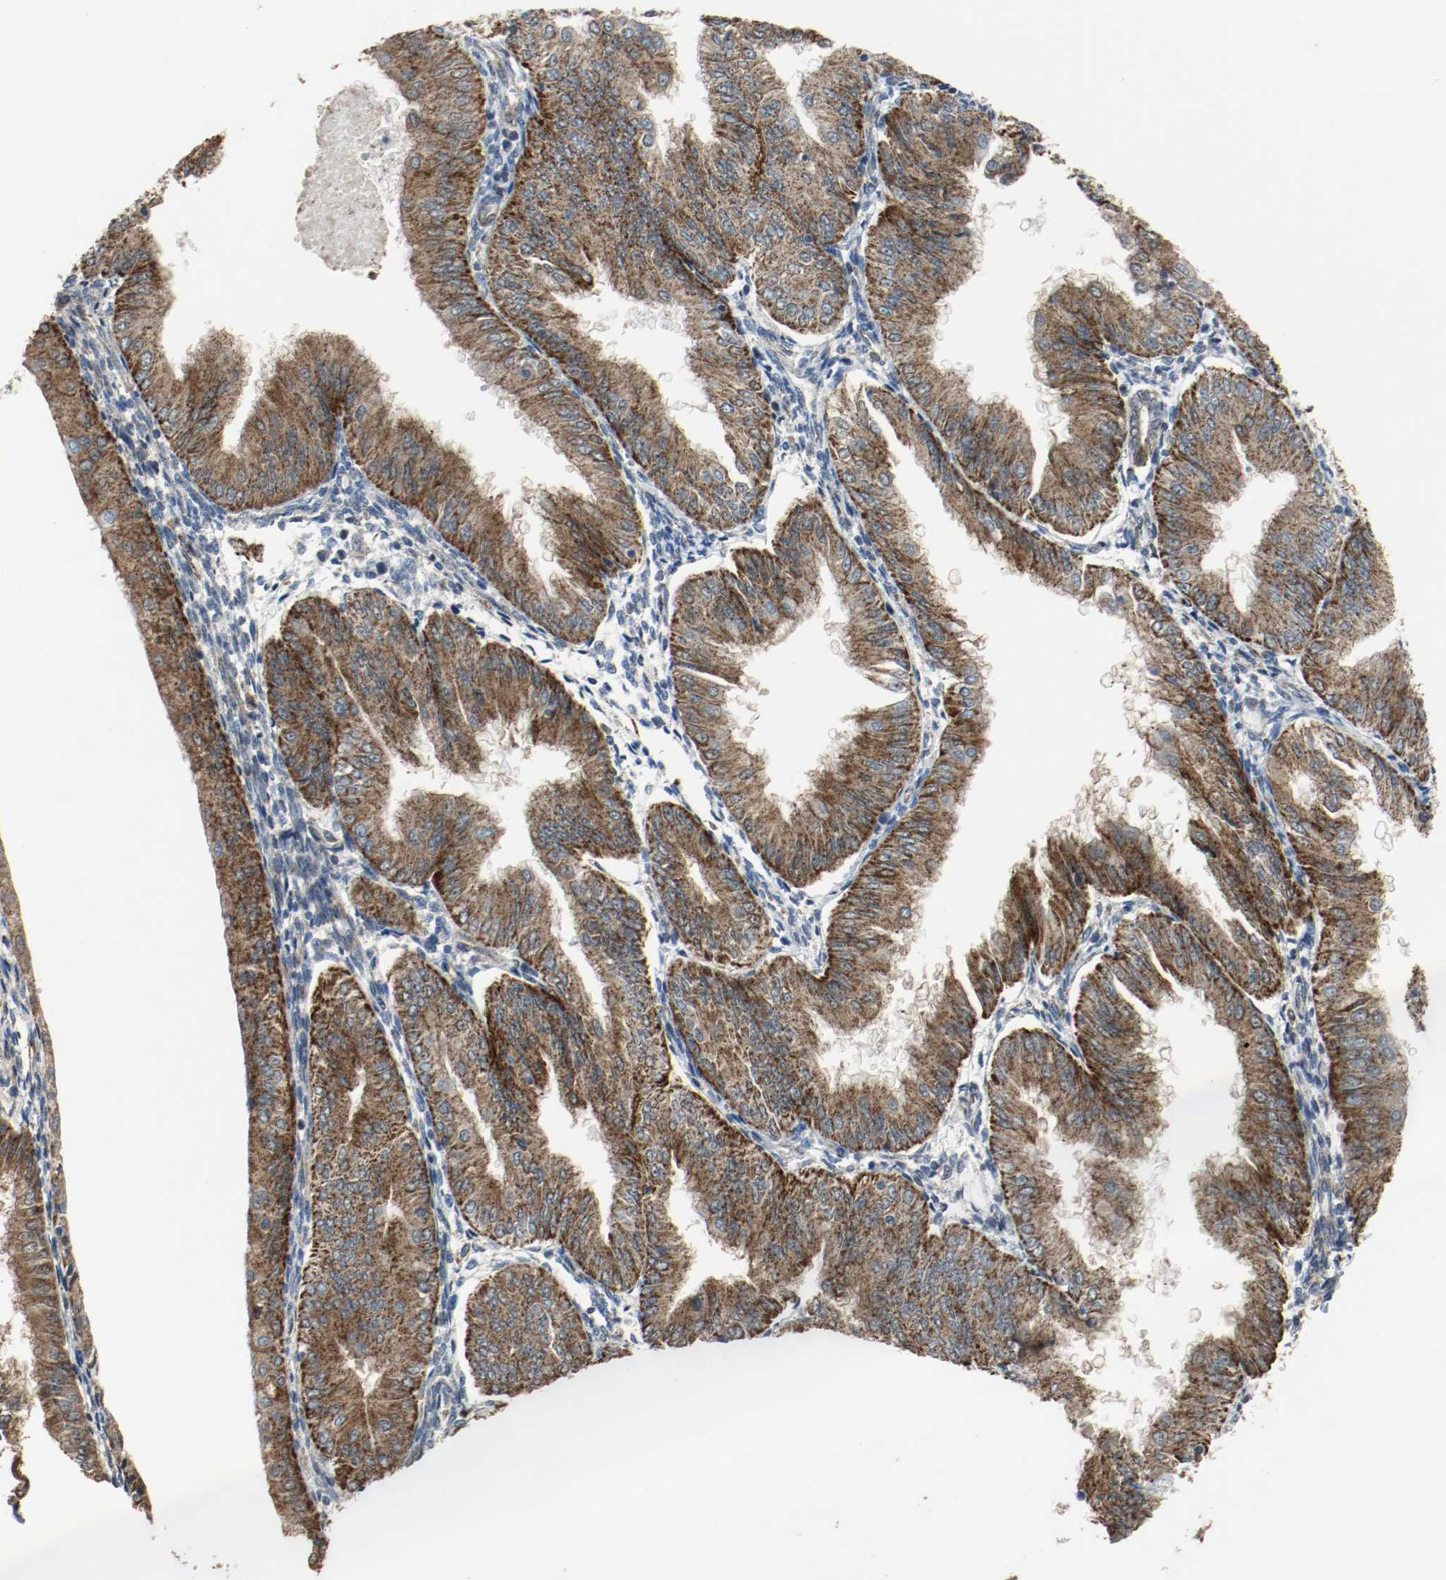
{"staining": {"intensity": "strong", "quantity": ">75%", "location": "cytoplasmic/membranous"}, "tissue": "endometrial cancer", "cell_type": "Tumor cells", "image_type": "cancer", "snomed": [{"axis": "morphology", "description": "Adenocarcinoma, NOS"}, {"axis": "topography", "description": "Endometrium"}], "caption": "IHC of endometrial cancer displays high levels of strong cytoplasmic/membranous staining in approximately >75% of tumor cells. The protein of interest is stained brown, and the nuclei are stained in blue (DAB IHC with brightfield microscopy, high magnification).", "gene": "ALDH4A1", "patient": {"sex": "female", "age": 53}}